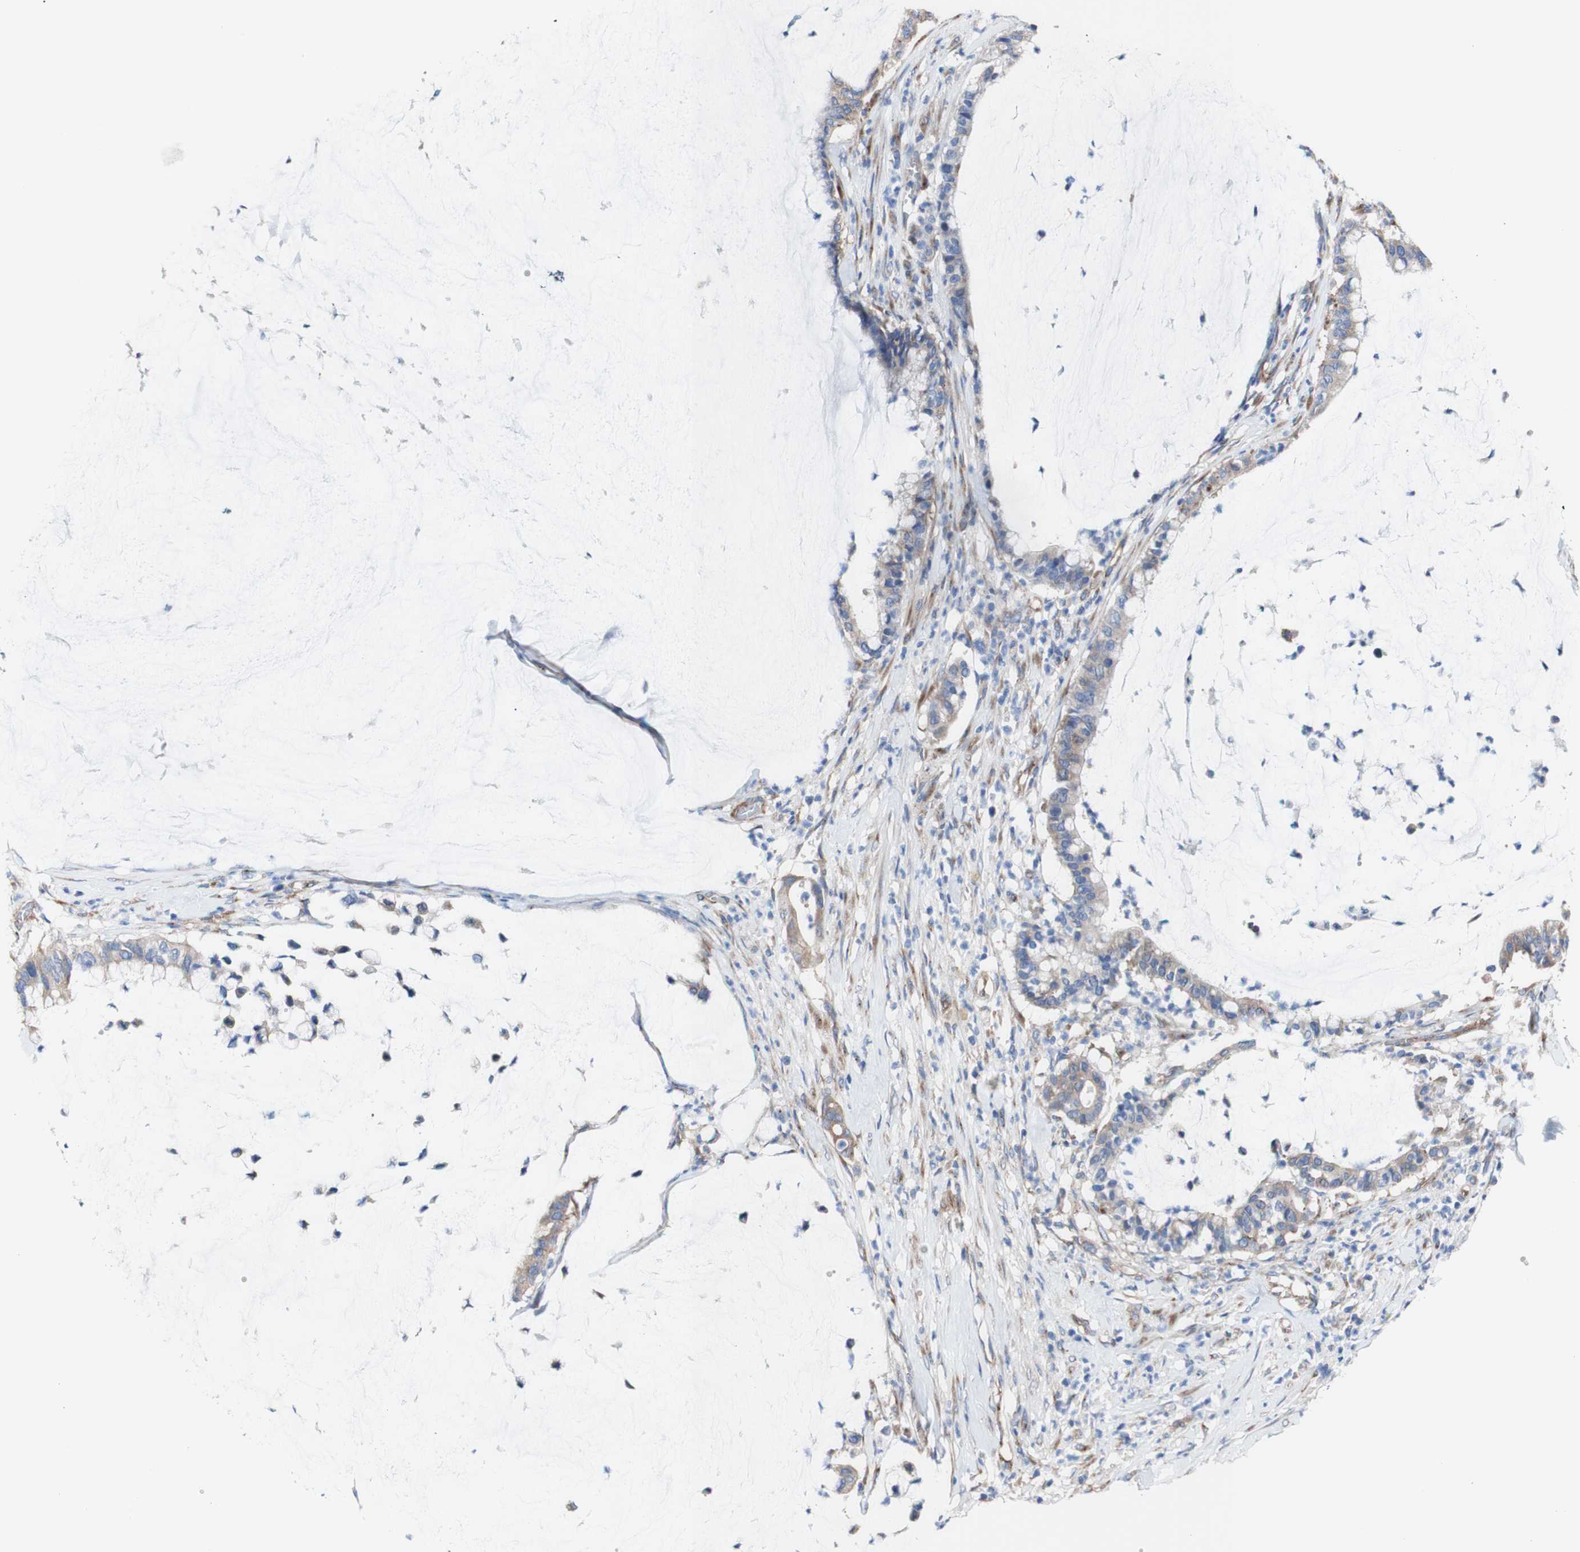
{"staining": {"intensity": "moderate", "quantity": "25%-75%", "location": "cytoplasmic/membranous"}, "tissue": "pancreatic cancer", "cell_type": "Tumor cells", "image_type": "cancer", "snomed": [{"axis": "morphology", "description": "Adenocarcinoma, NOS"}, {"axis": "topography", "description": "Pancreas"}], "caption": "IHC of human pancreatic adenocarcinoma exhibits medium levels of moderate cytoplasmic/membranous staining in about 25%-75% of tumor cells.", "gene": "LRIG3", "patient": {"sex": "male", "age": 41}}